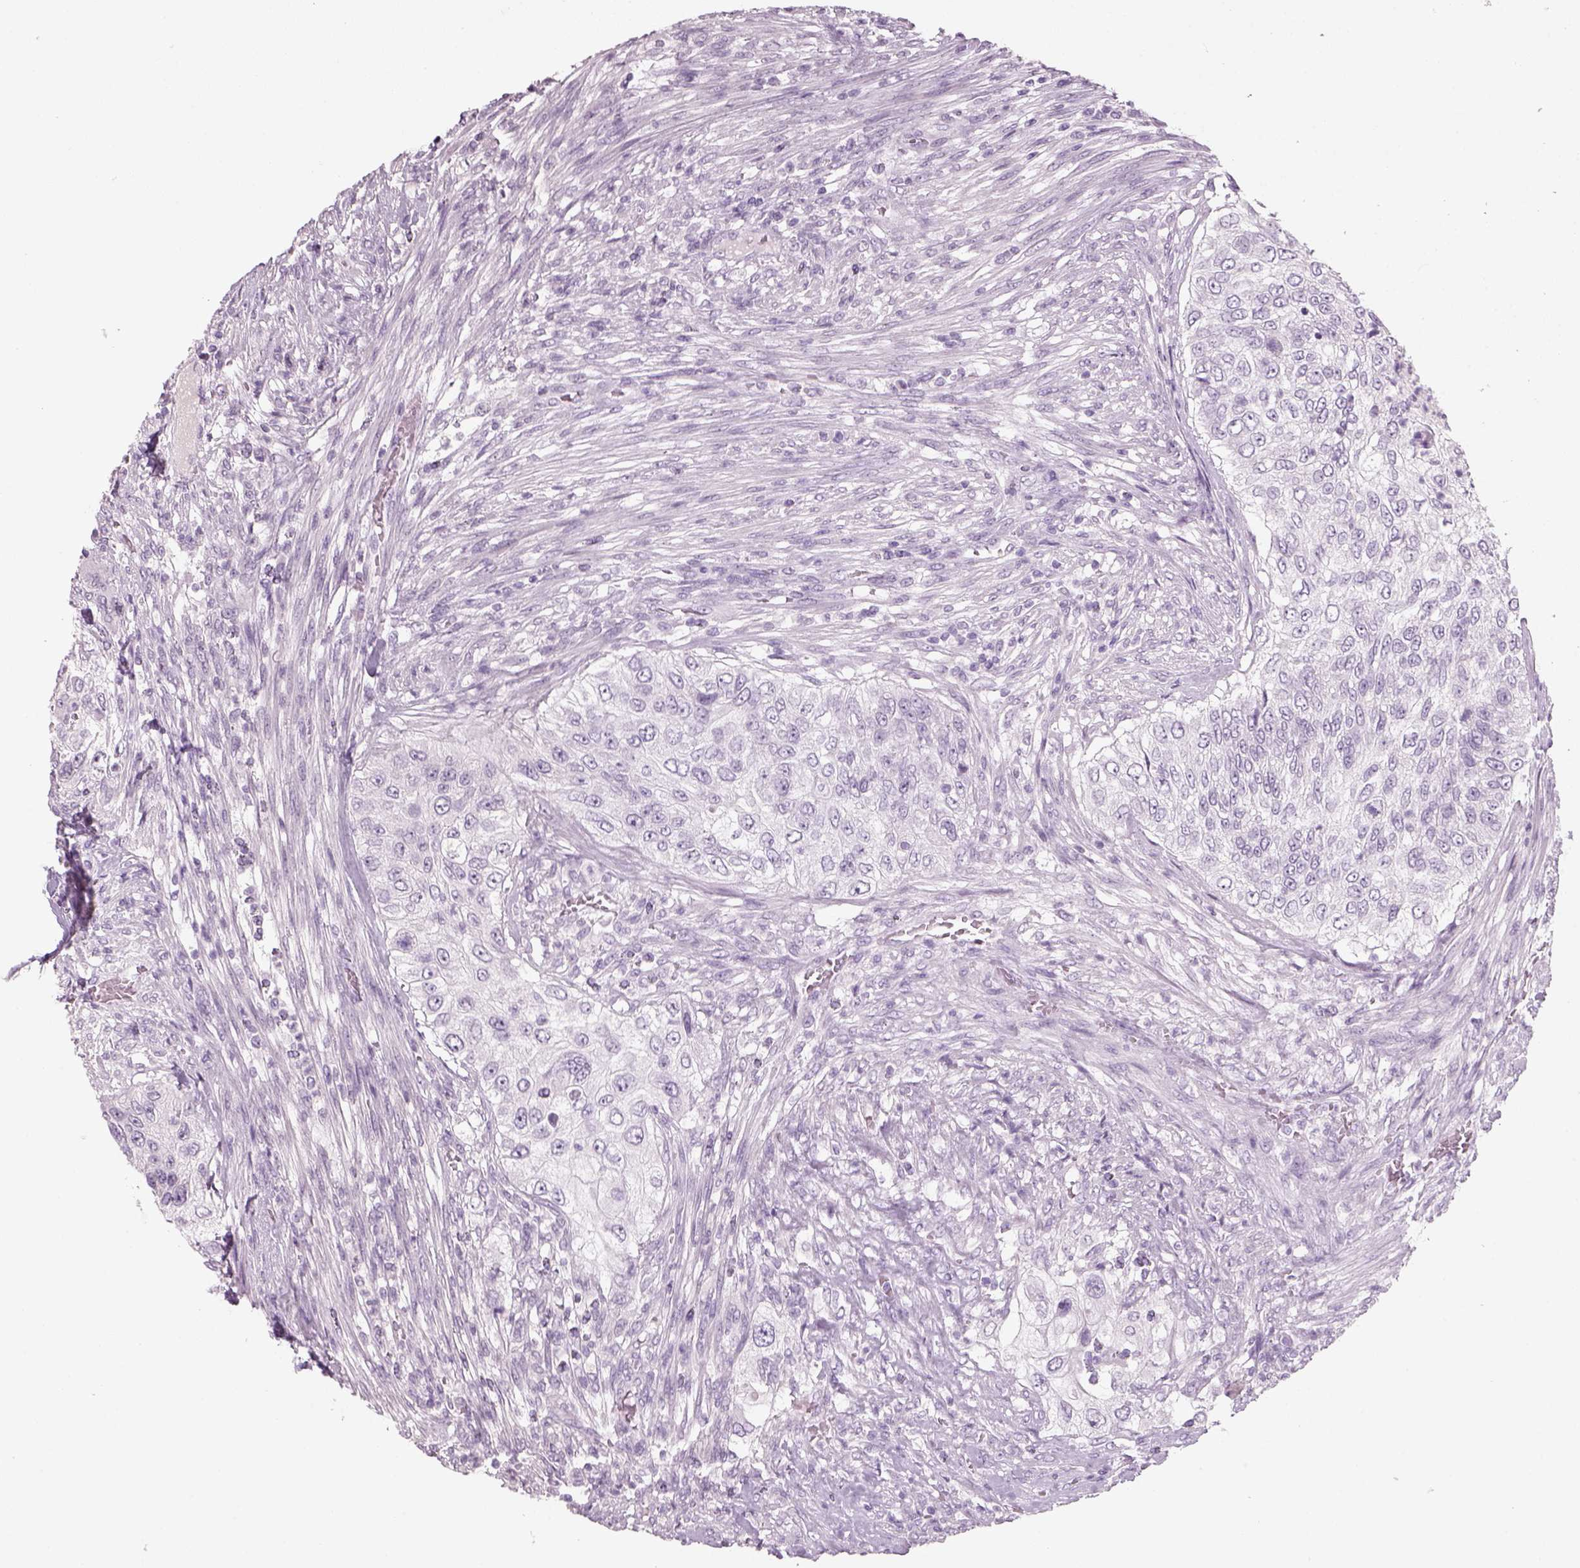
{"staining": {"intensity": "negative", "quantity": "none", "location": "none"}, "tissue": "urothelial cancer", "cell_type": "Tumor cells", "image_type": "cancer", "snomed": [{"axis": "morphology", "description": "Urothelial carcinoma, High grade"}, {"axis": "topography", "description": "Urinary bladder"}], "caption": "This is an immunohistochemistry photomicrograph of human high-grade urothelial carcinoma. There is no staining in tumor cells.", "gene": "SLC6A2", "patient": {"sex": "female", "age": 60}}